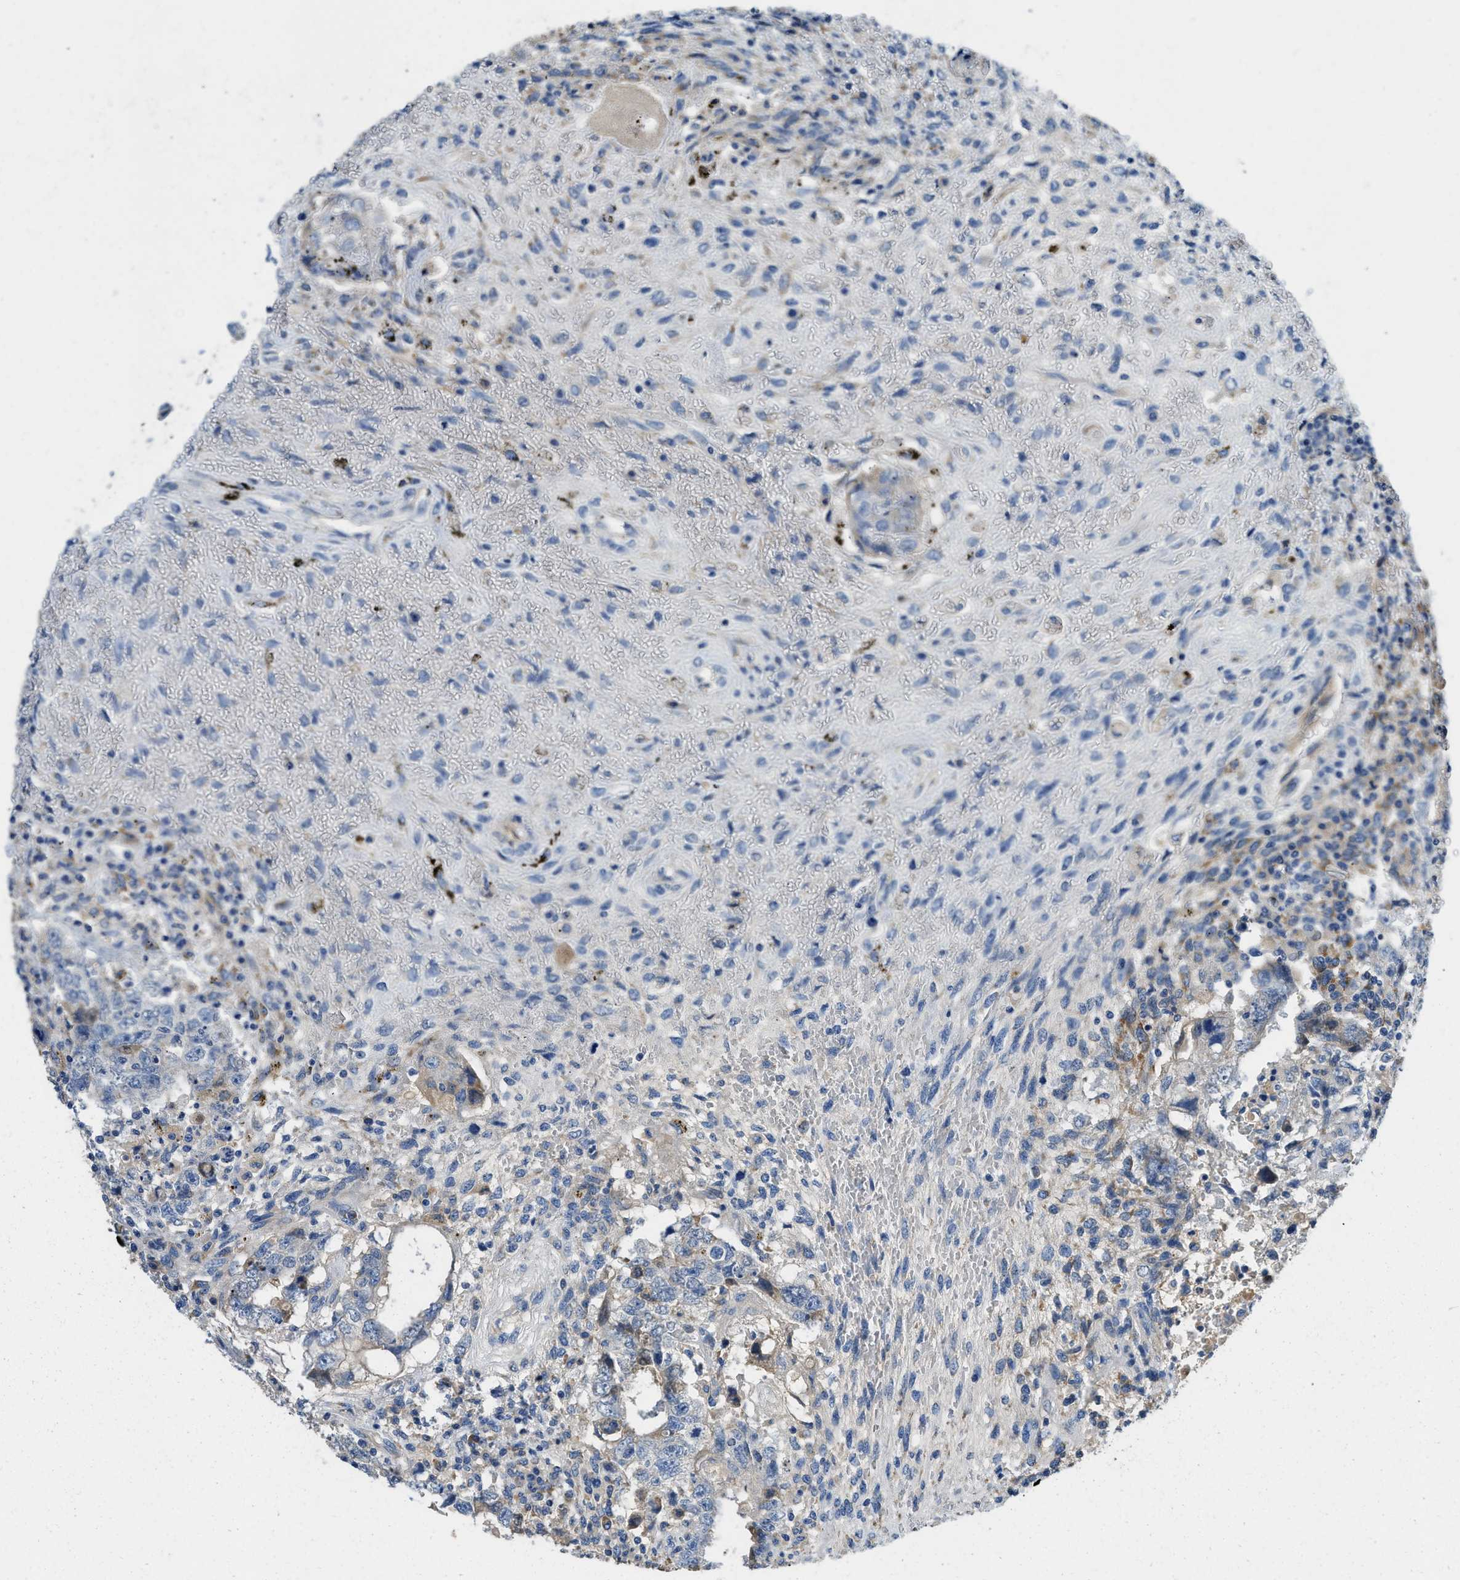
{"staining": {"intensity": "weak", "quantity": "<25%", "location": "cytoplasmic/membranous"}, "tissue": "testis cancer", "cell_type": "Tumor cells", "image_type": "cancer", "snomed": [{"axis": "morphology", "description": "Carcinoma, Embryonal, NOS"}, {"axis": "topography", "description": "Testis"}], "caption": "Tumor cells are negative for protein expression in human embryonal carcinoma (testis).", "gene": "C1S", "patient": {"sex": "male", "age": 26}}